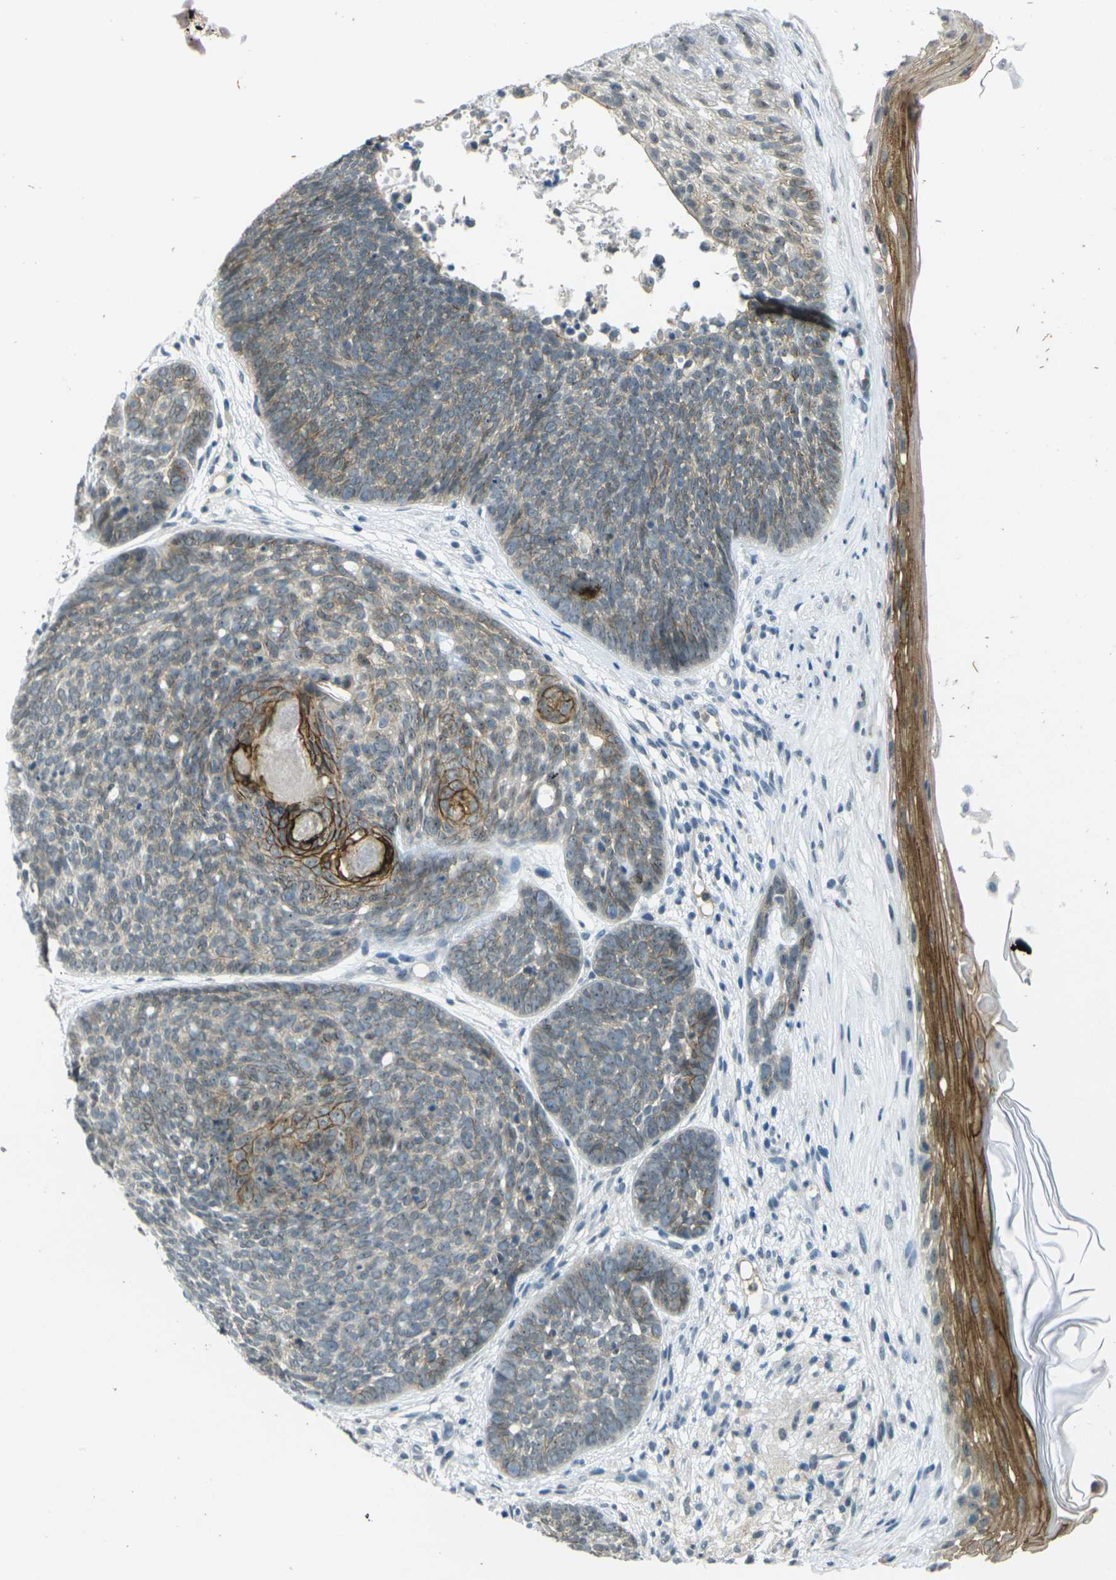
{"staining": {"intensity": "weak", "quantity": ">75%", "location": "cytoplasmic/membranous"}, "tissue": "skin cancer", "cell_type": "Tumor cells", "image_type": "cancer", "snomed": [{"axis": "morphology", "description": "Basal cell carcinoma"}, {"axis": "topography", "description": "Skin"}], "caption": "There is low levels of weak cytoplasmic/membranous expression in tumor cells of basal cell carcinoma (skin), as demonstrated by immunohistochemical staining (brown color).", "gene": "SPTBN2", "patient": {"sex": "female", "age": 70}}